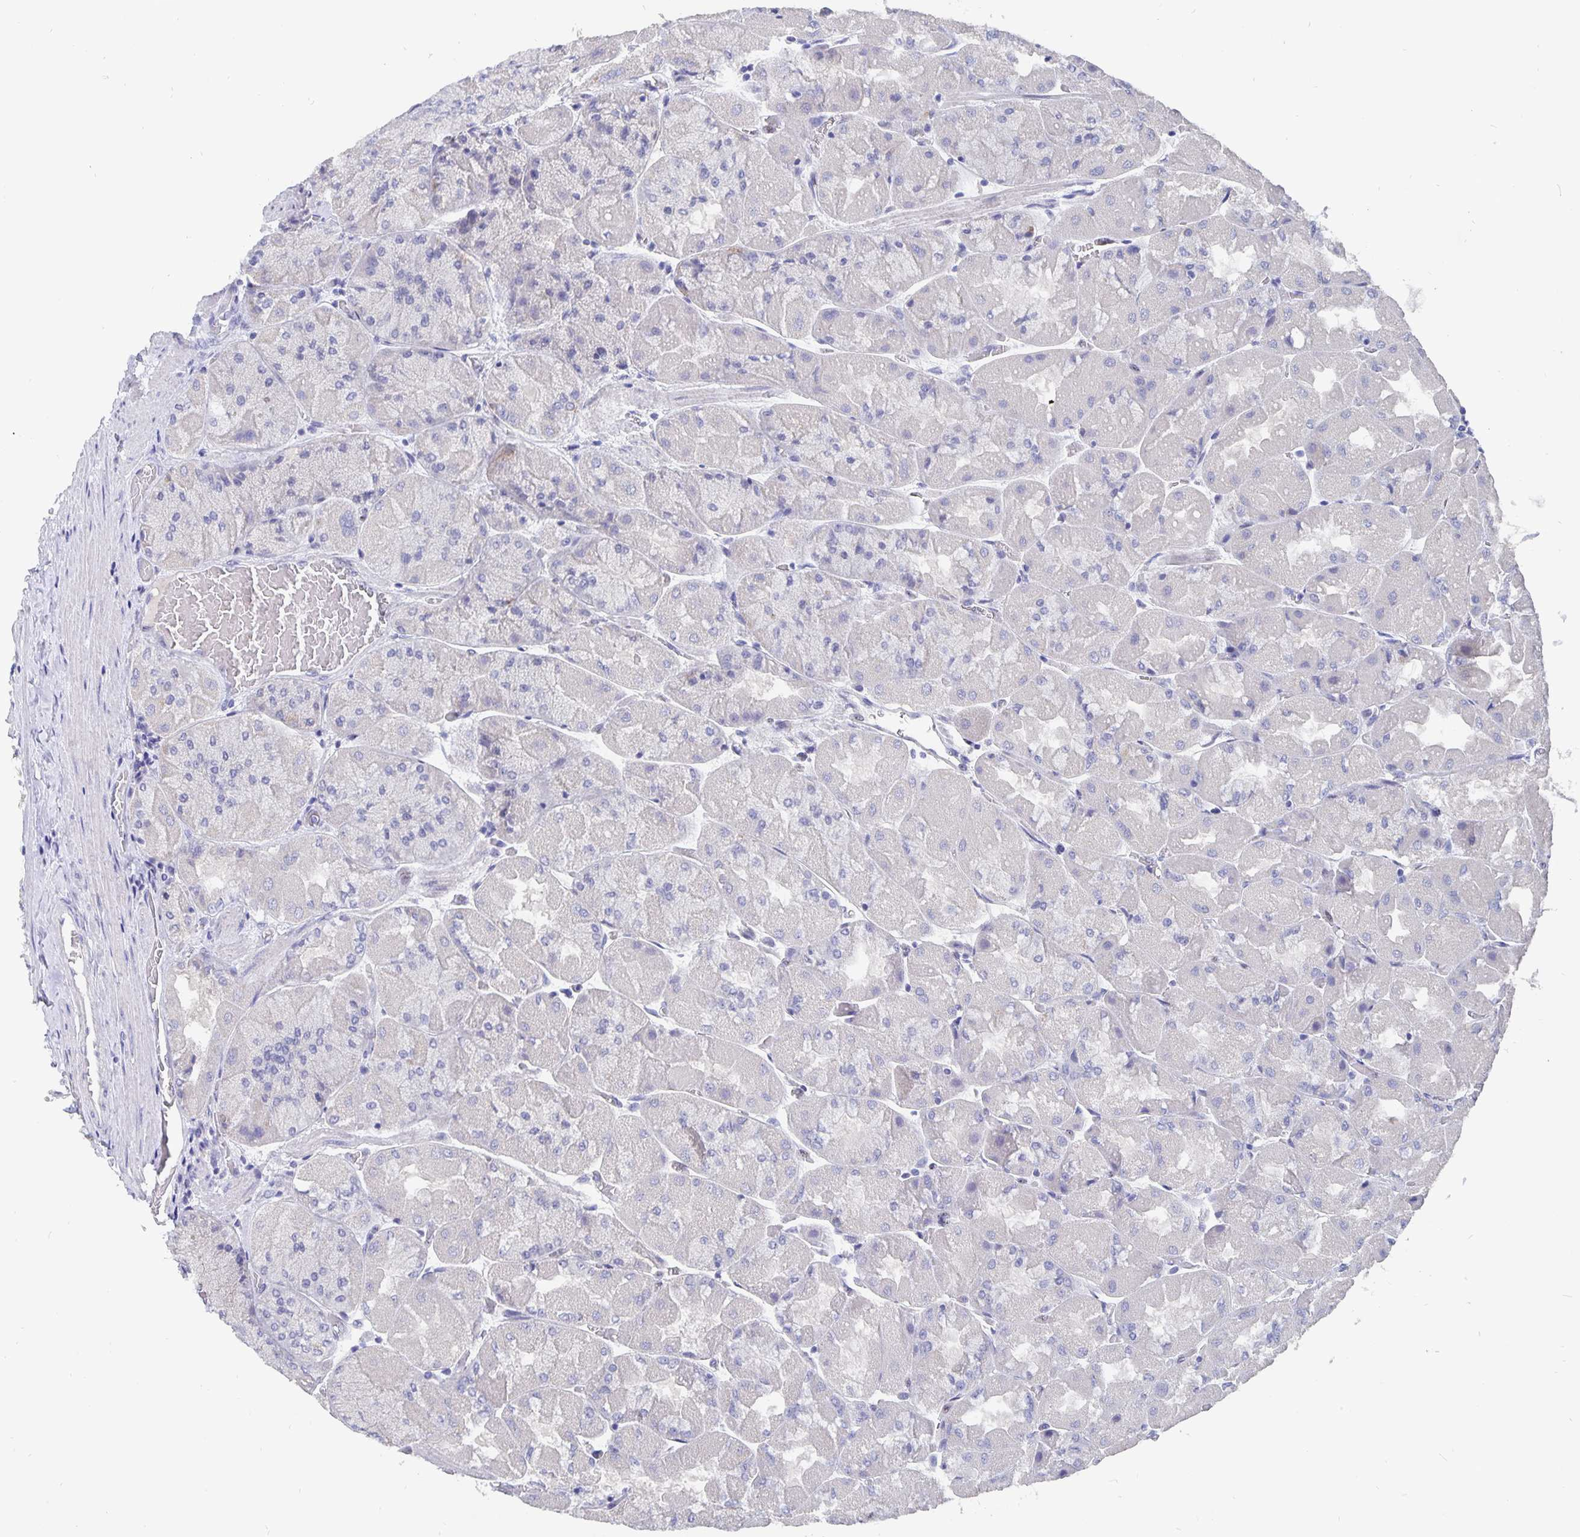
{"staining": {"intensity": "negative", "quantity": "none", "location": "none"}, "tissue": "stomach", "cell_type": "Glandular cells", "image_type": "normal", "snomed": [{"axis": "morphology", "description": "Normal tissue, NOS"}, {"axis": "topography", "description": "Stomach"}], "caption": "IHC micrograph of benign stomach: stomach stained with DAB (3,3'-diaminobenzidine) shows no significant protein positivity in glandular cells.", "gene": "SMOC1", "patient": {"sex": "female", "age": 61}}